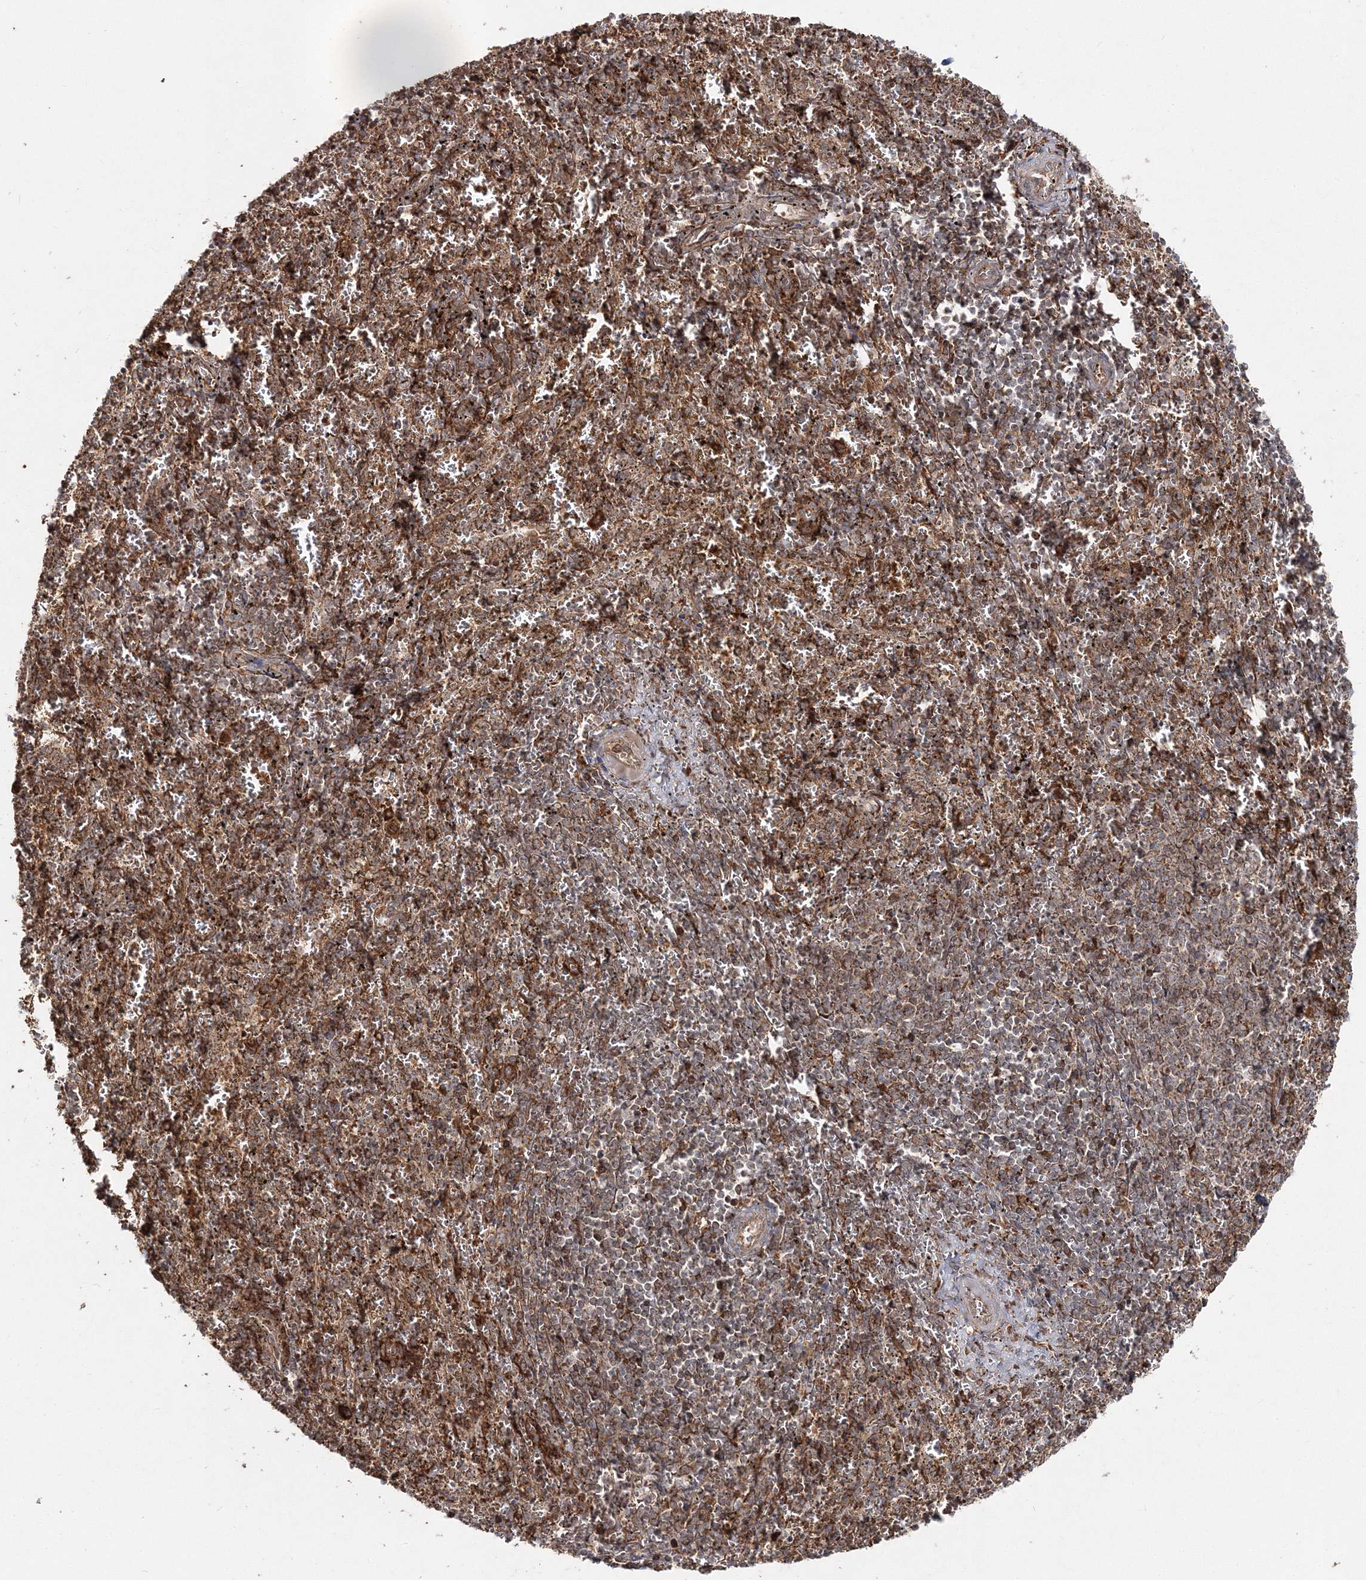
{"staining": {"intensity": "moderate", "quantity": ">75%", "location": "cytoplasmic/membranous"}, "tissue": "spleen", "cell_type": "Cells in red pulp", "image_type": "normal", "snomed": [{"axis": "morphology", "description": "Normal tissue, NOS"}, {"axis": "topography", "description": "Spleen"}], "caption": "Human spleen stained for a protein (brown) exhibits moderate cytoplasmic/membranous positive expression in about >75% of cells in red pulp.", "gene": "PCBD2", "patient": {"sex": "male", "age": 11}}